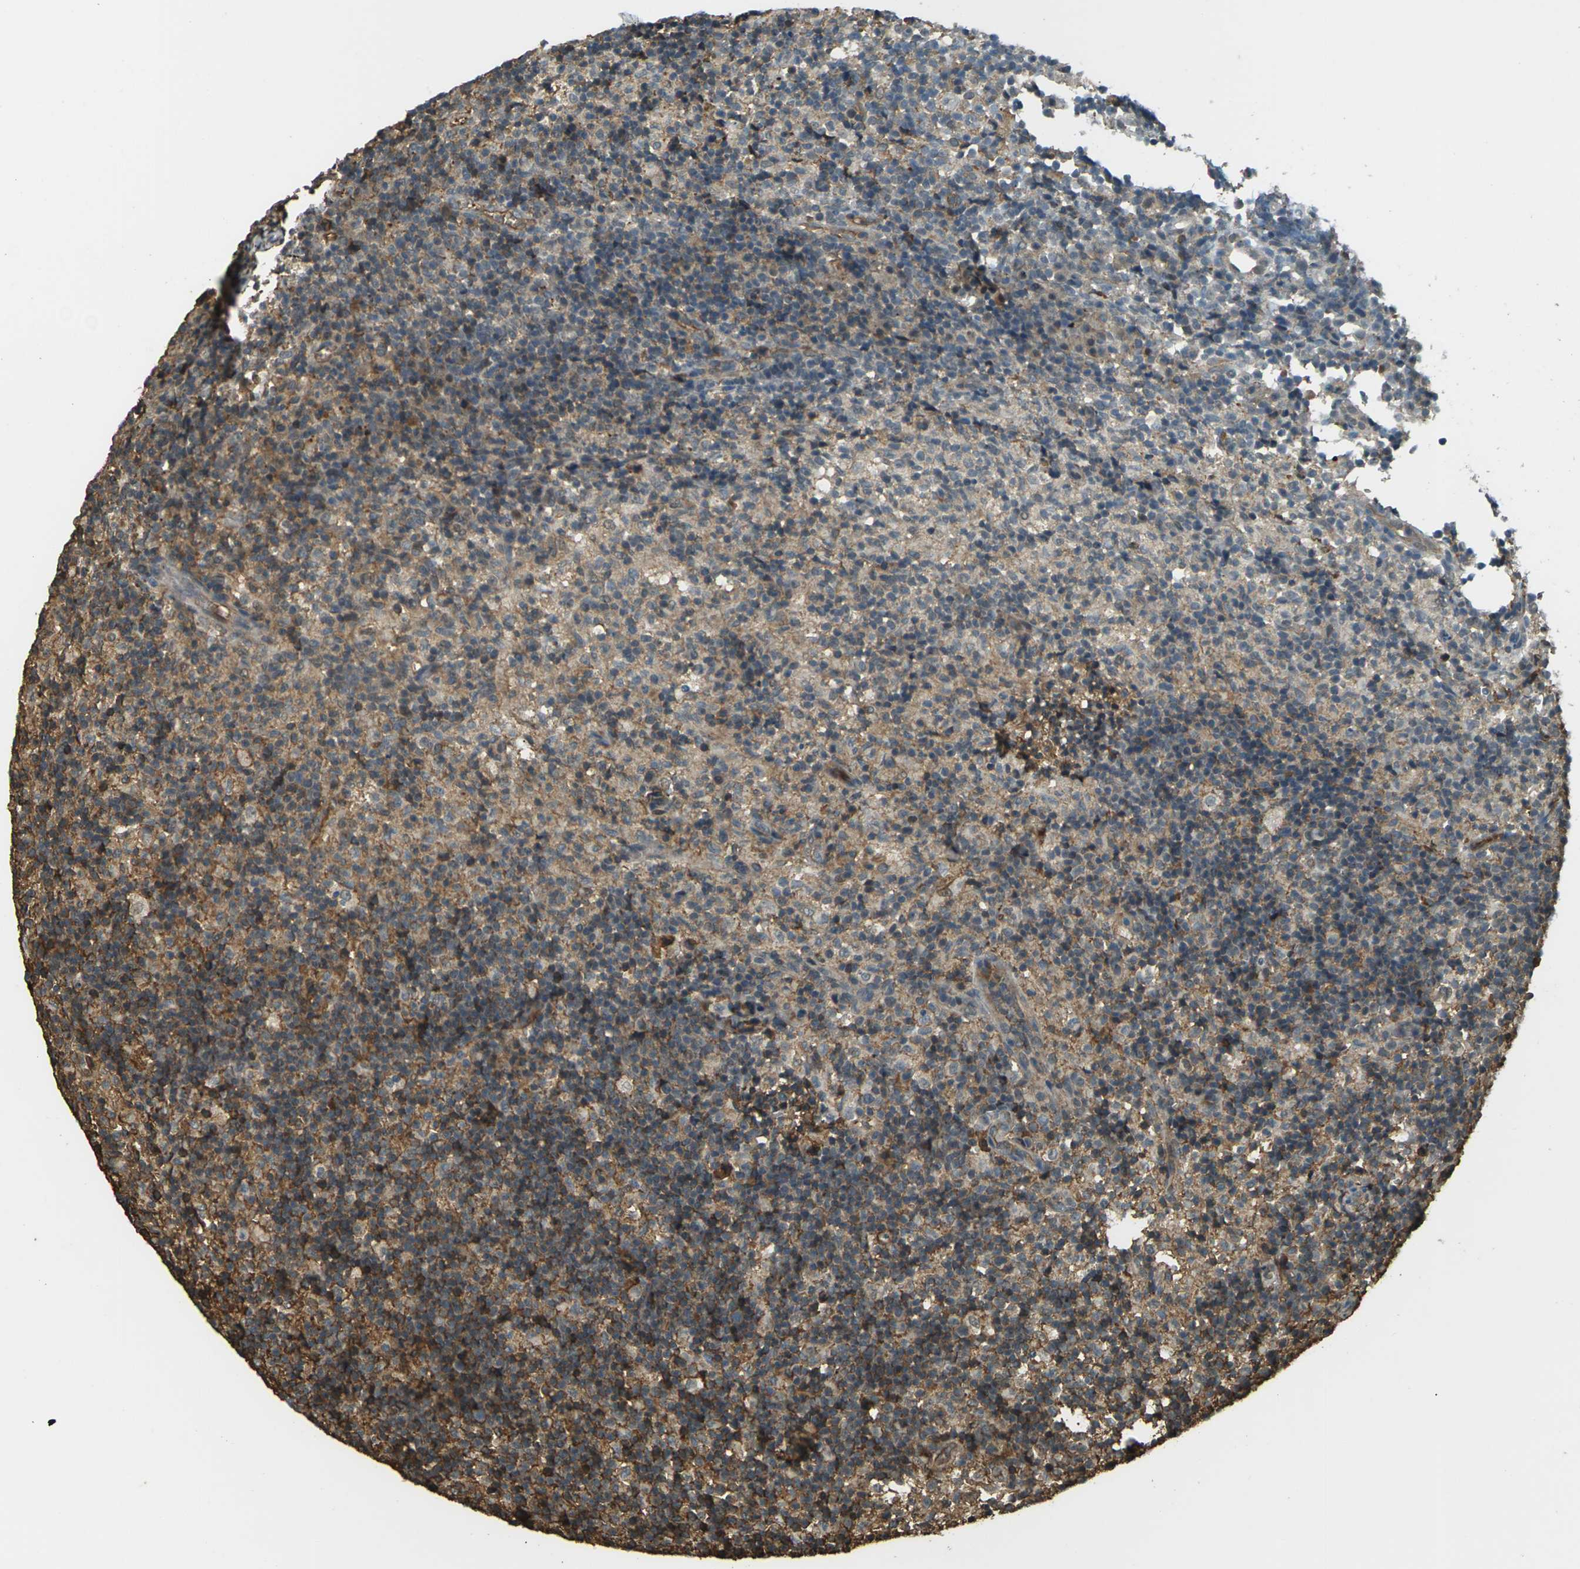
{"staining": {"intensity": "moderate", "quantity": ">75%", "location": "cytoplasmic/membranous"}, "tissue": "lymph node", "cell_type": "Germinal center cells", "image_type": "normal", "snomed": [{"axis": "morphology", "description": "Normal tissue, NOS"}, {"axis": "morphology", "description": "Inflammation, NOS"}, {"axis": "topography", "description": "Lymph node"}], "caption": "The photomicrograph shows staining of unremarkable lymph node, revealing moderate cytoplasmic/membranous protein staining (brown color) within germinal center cells.", "gene": "CYP1B1", "patient": {"sex": "male", "age": 55}}